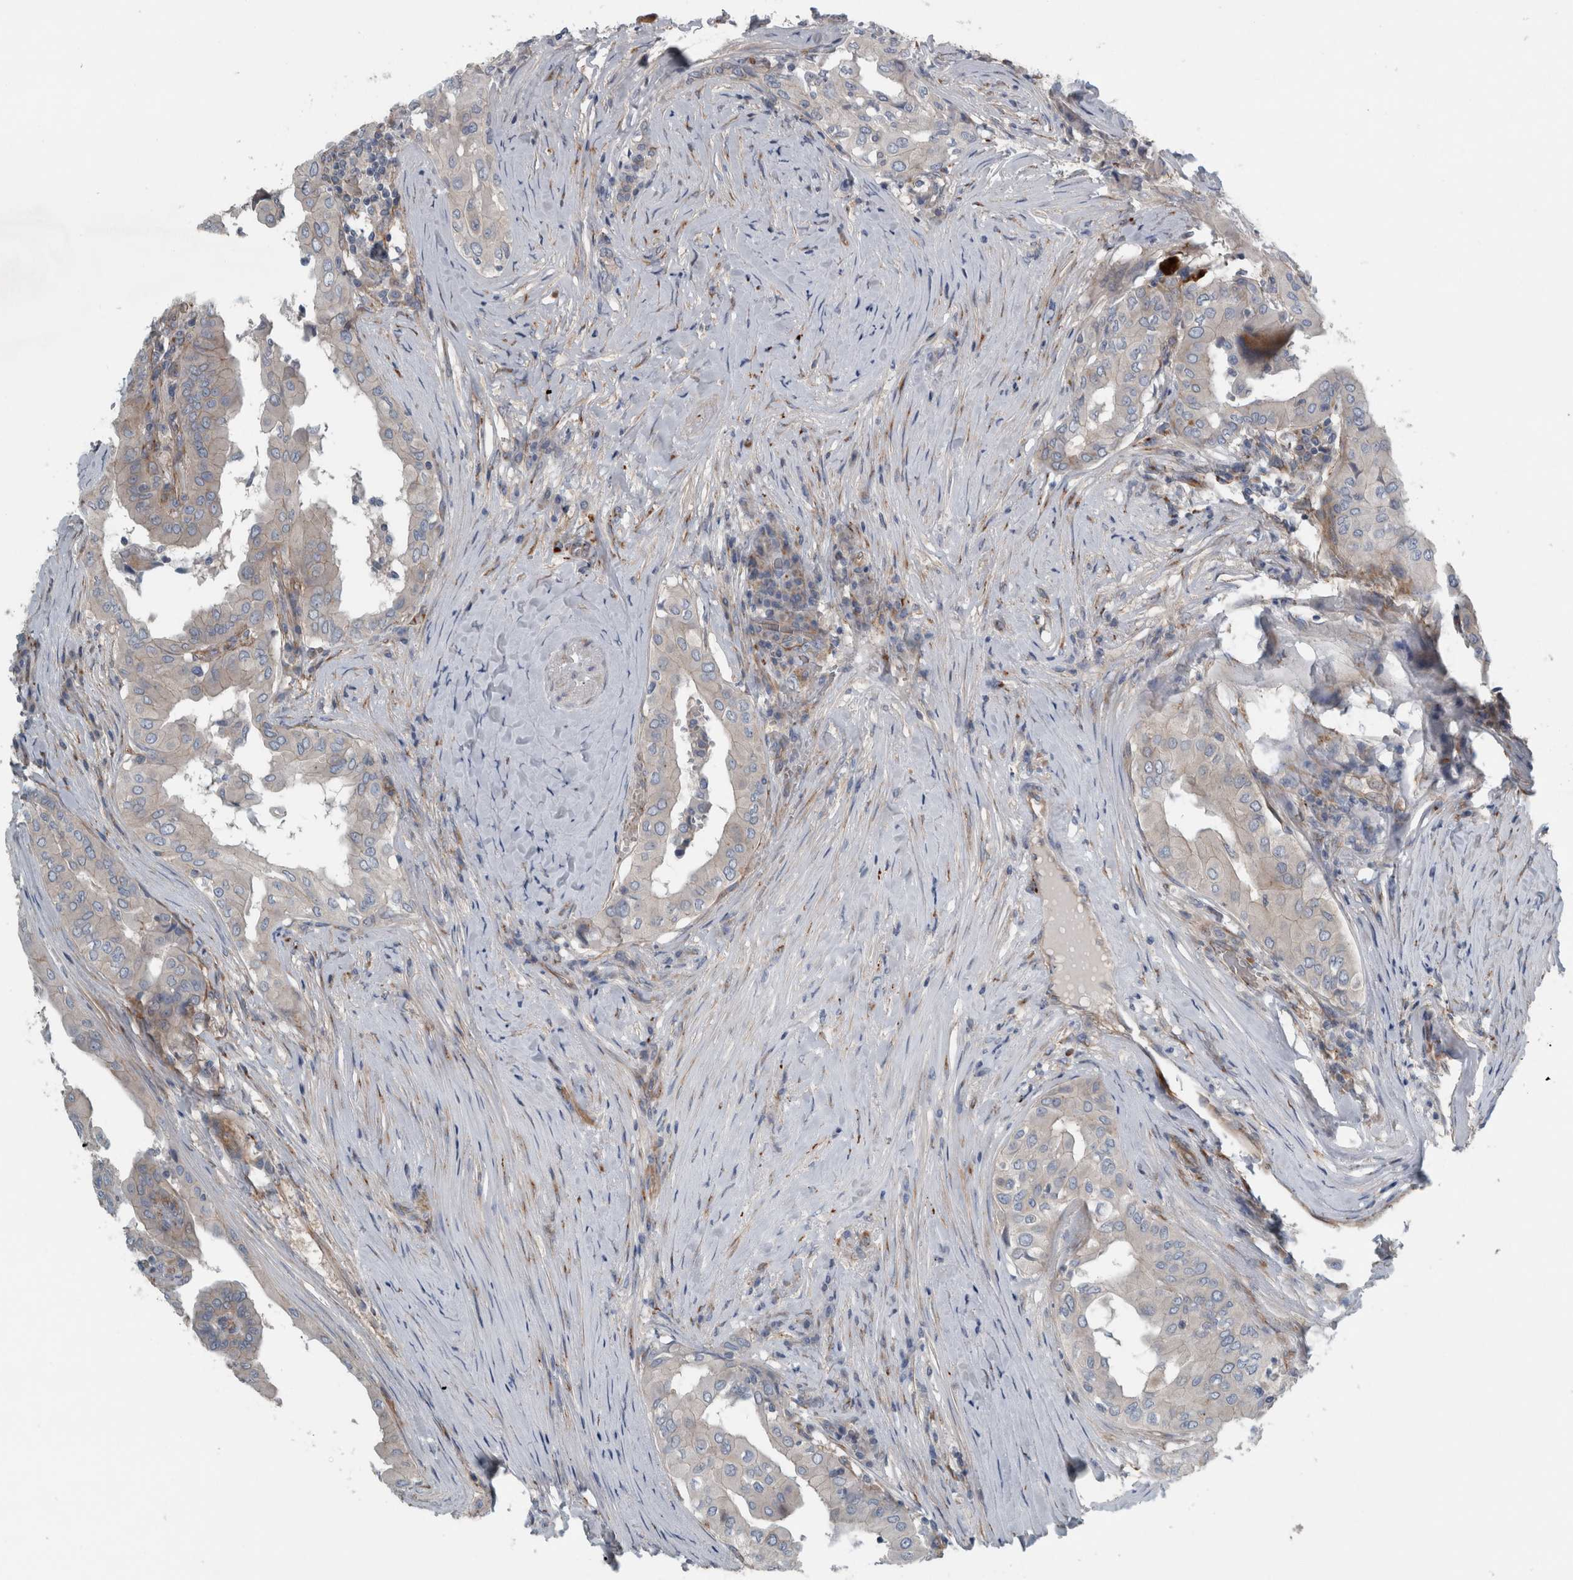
{"staining": {"intensity": "negative", "quantity": "none", "location": "none"}, "tissue": "thyroid cancer", "cell_type": "Tumor cells", "image_type": "cancer", "snomed": [{"axis": "morphology", "description": "Papillary adenocarcinoma, NOS"}, {"axis": "topography", "description": "Thyroid gland"}], "caption": "DAB (3,3'-diaminobenzidine) immunohistochemical staining of thyroid cancer (papillary adenocarcinoma) exhibits no significant positivity in tumor cells. (DAB immunohistochemistry, high magnification).", "gene": "GLT8D2", "patient": {"sex": "male", "age": 33}}